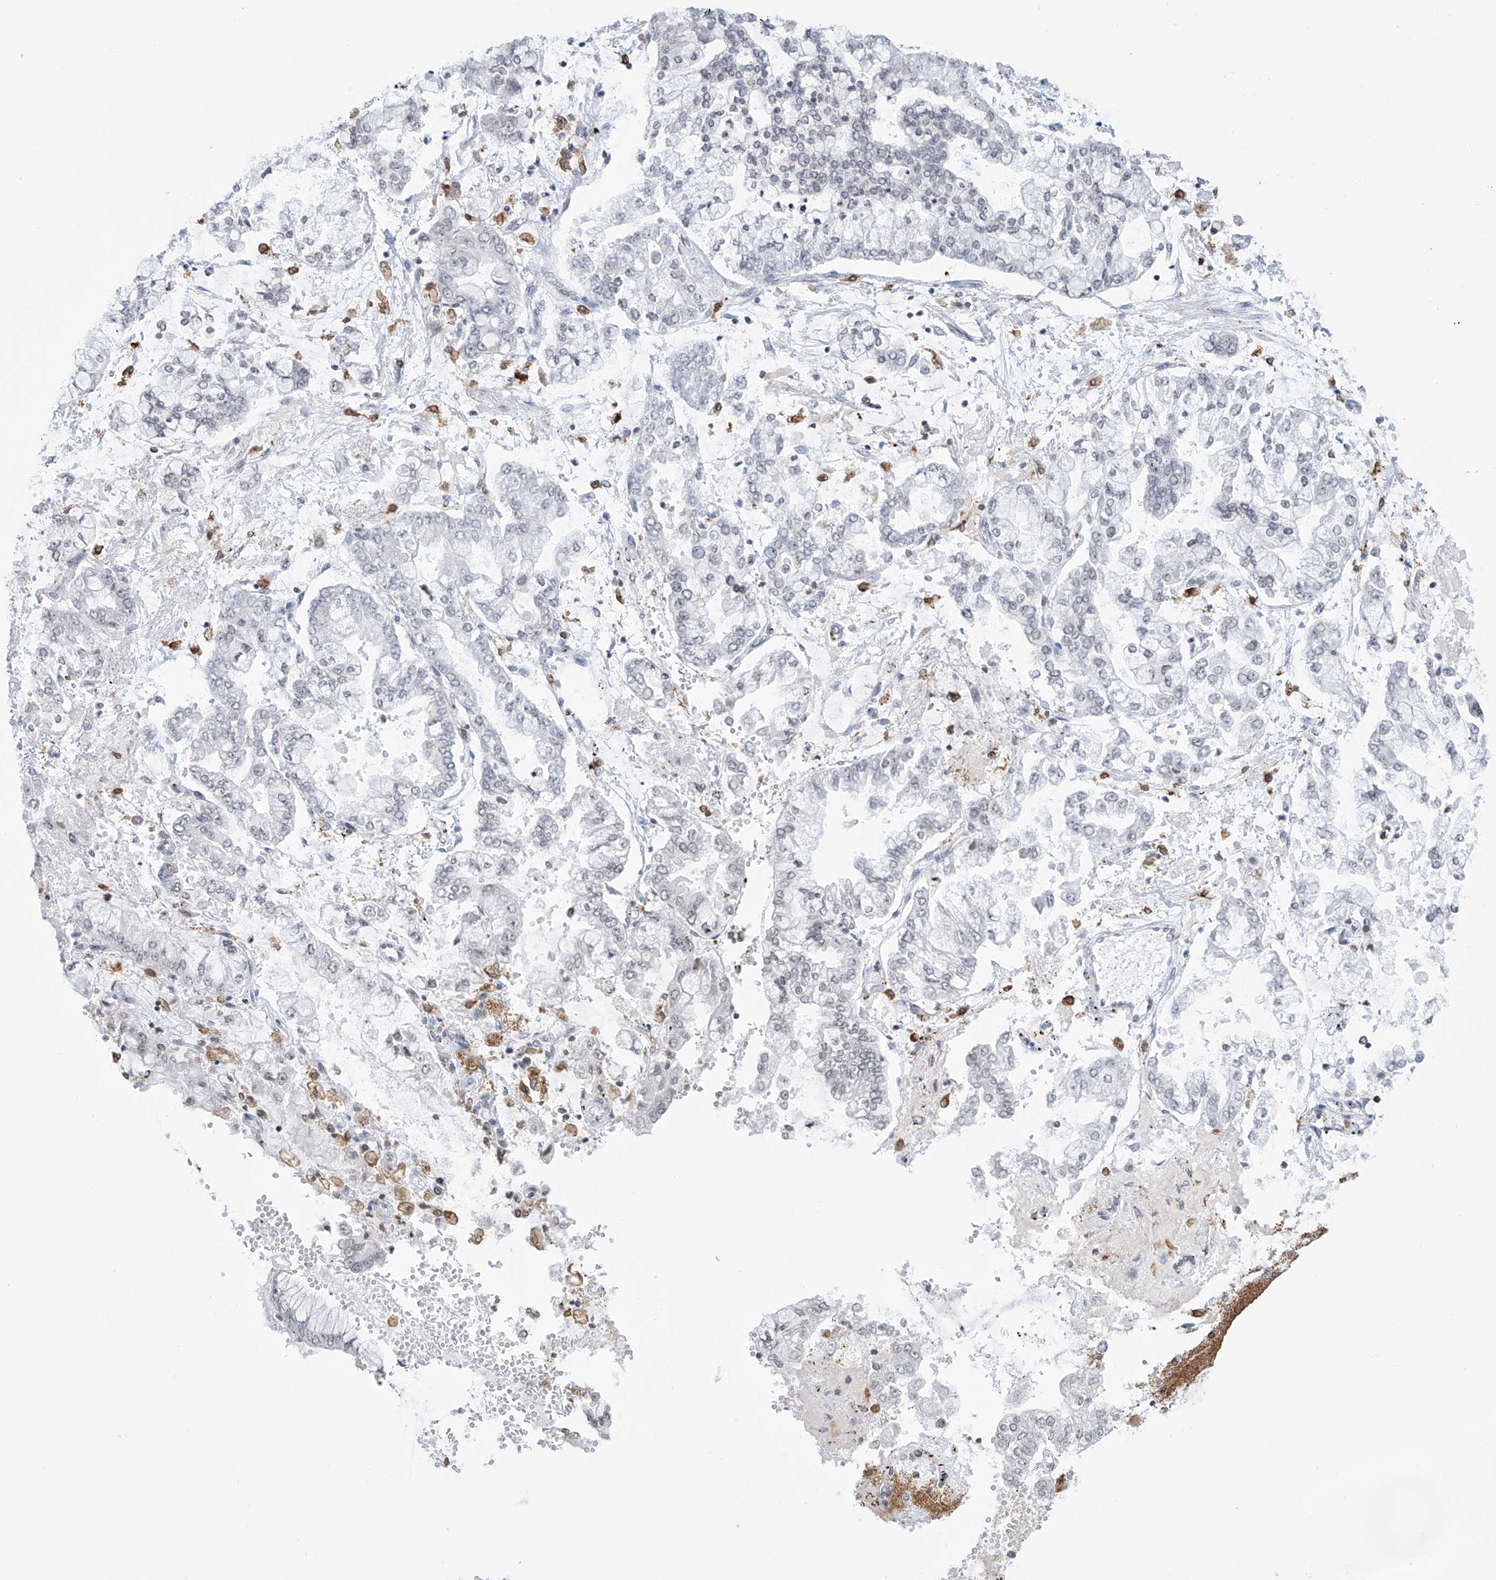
{"staining": {"intensity": "negative", "quantity": "none", "location": "none"}, "tissue": "stomach cancer", "cell_type": "Tumor cells", "image_type": "cancer", "snomed": [{"axis": "morphology", "description": "Normal tissue, NOS"}, {"axis": "morphology", "description": "Adenocarcinoma, NOS"}, {"axis": "topography", "description": "Stomach, upper"}, {"axis": "topography", "description": "Stomach"}], "caption": "IHC of human stomach cancer exhibits no staining in tumor cells.", "gene": "TBXAS1", "patient": {"sex": "male", "age": 76}}